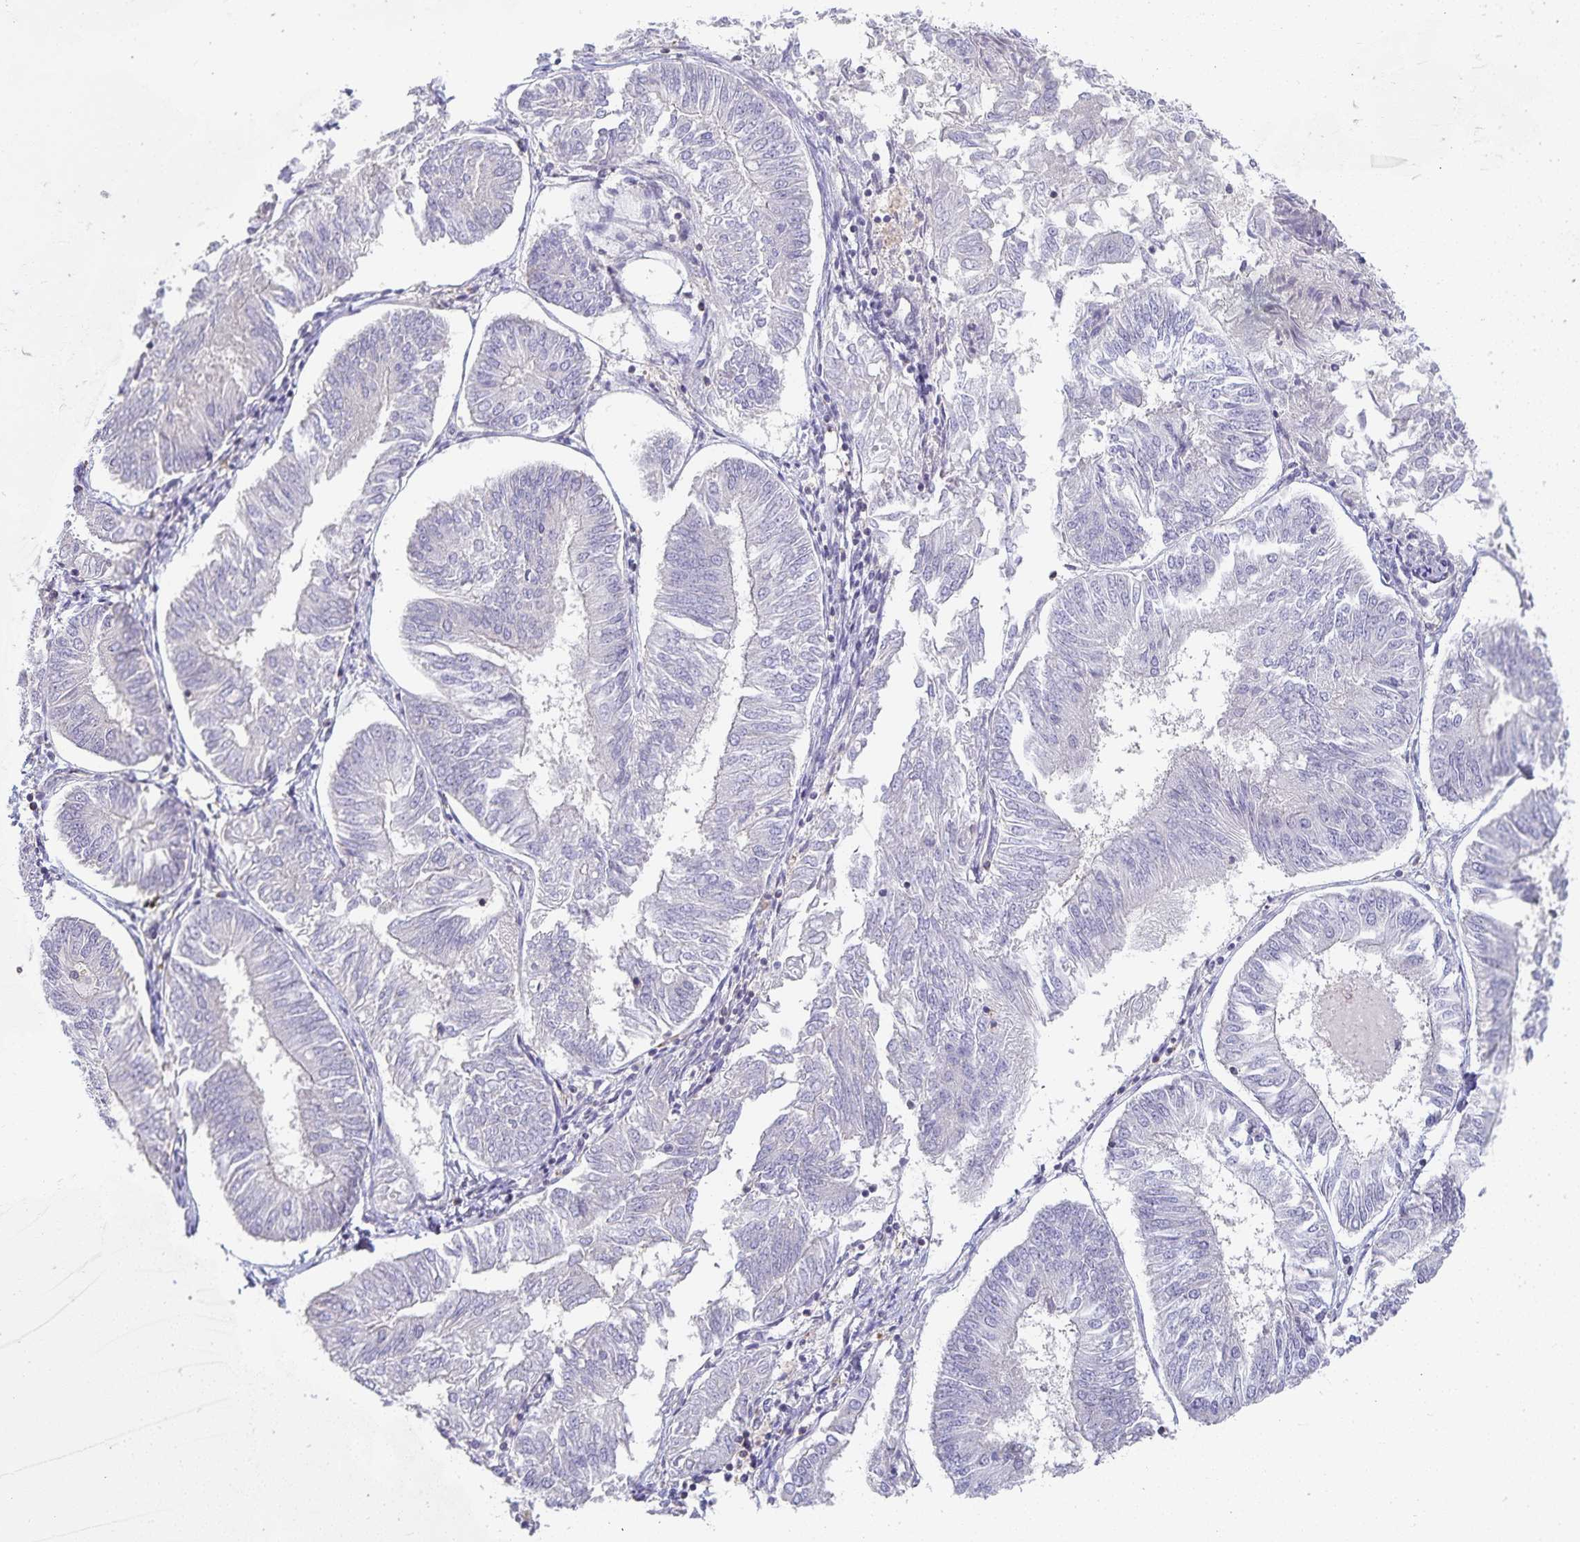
{"staining": {"intensity": "negative", "quantity": "none", "location": "none"}, "tissue": "endometrial cancer", "cell_type": "Tumor cells", "image_type": "cancer", "snomed": [{"axis": "morphology", "description": "Adenocarcinoma, NOS"}, {"axis": "topography", "description": "Endometrium"}], "caption": "Immunohistochemistry (IHC) of endometrial adenocarcinoma exhibits no positivity in tumor cells. Brightfield microscopy of immunohistochemistry stained with DAB (3,3'-diaminobenzidine) (brown) and hematoxylin (blue), captured at high magnification.", "gene": "GATA3", "patient": {"sex": "female", "age": 58}}